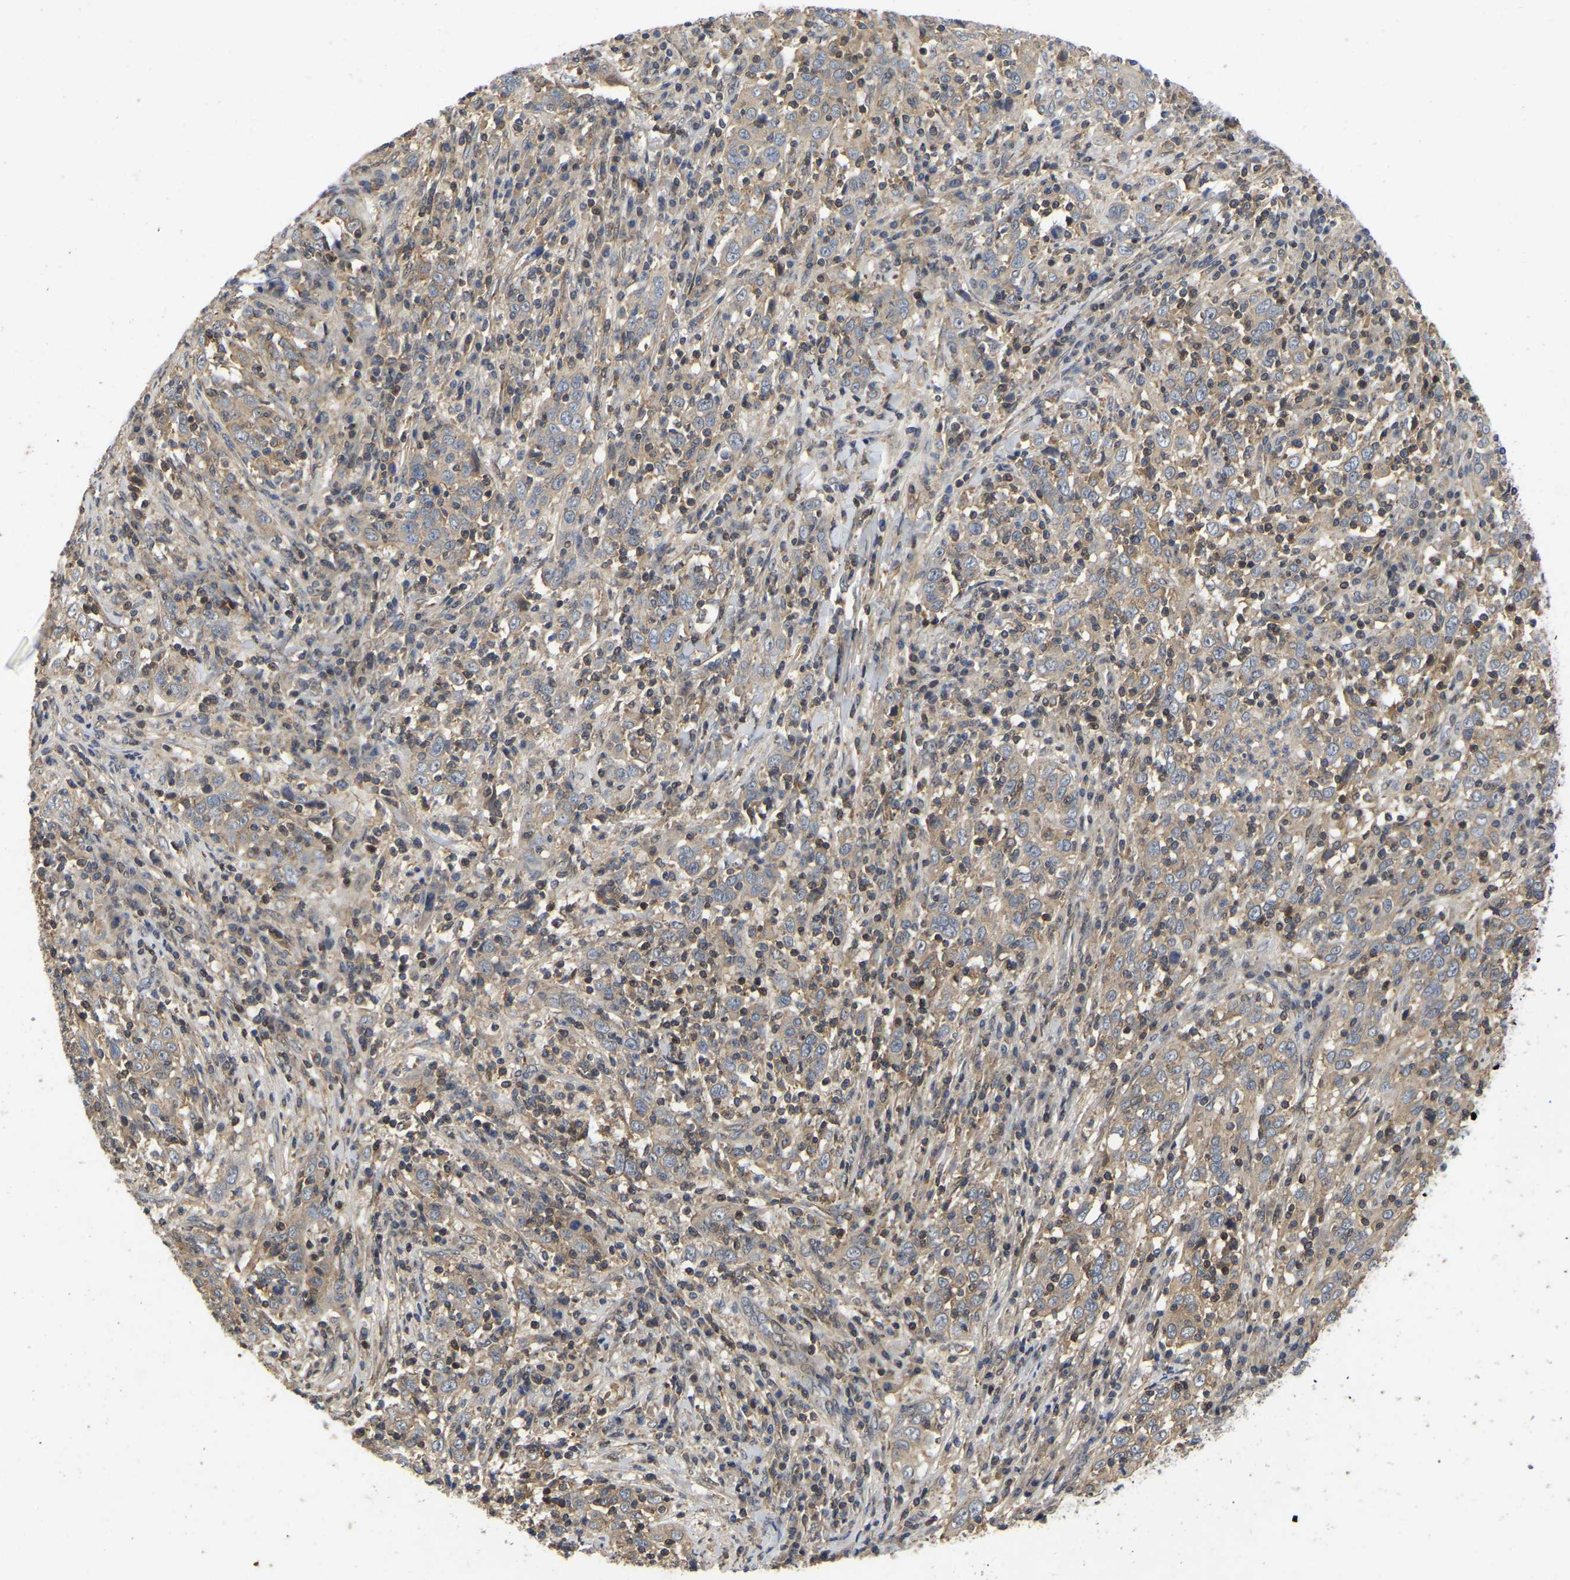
{"staining": {"intensity": "weak", "quantity": ">75%", "location": "cytoplasmic/membranous"}, "tissue": "cervical cancer", "cell_type": "Tumor cells", "image_type": "cancer", "snomed": [{"axis": "morphology", "description": "Squamous cell carcinoma, NOS"}, {"axis": "topography", "description": "Cervix"}], "caption": "Protein expression analysis of human cervical cancer (squamous cell carcinoma) reveals weak cytoplasmic/membranous positivity in approximately >75% of tumor cells. Using DAB (brown) and hematoxylin (blue) stains, captured at high magnification using brightfield microscopy.", "gene": "PRDM14", "patient": {"sex": "female", "age": 46}}